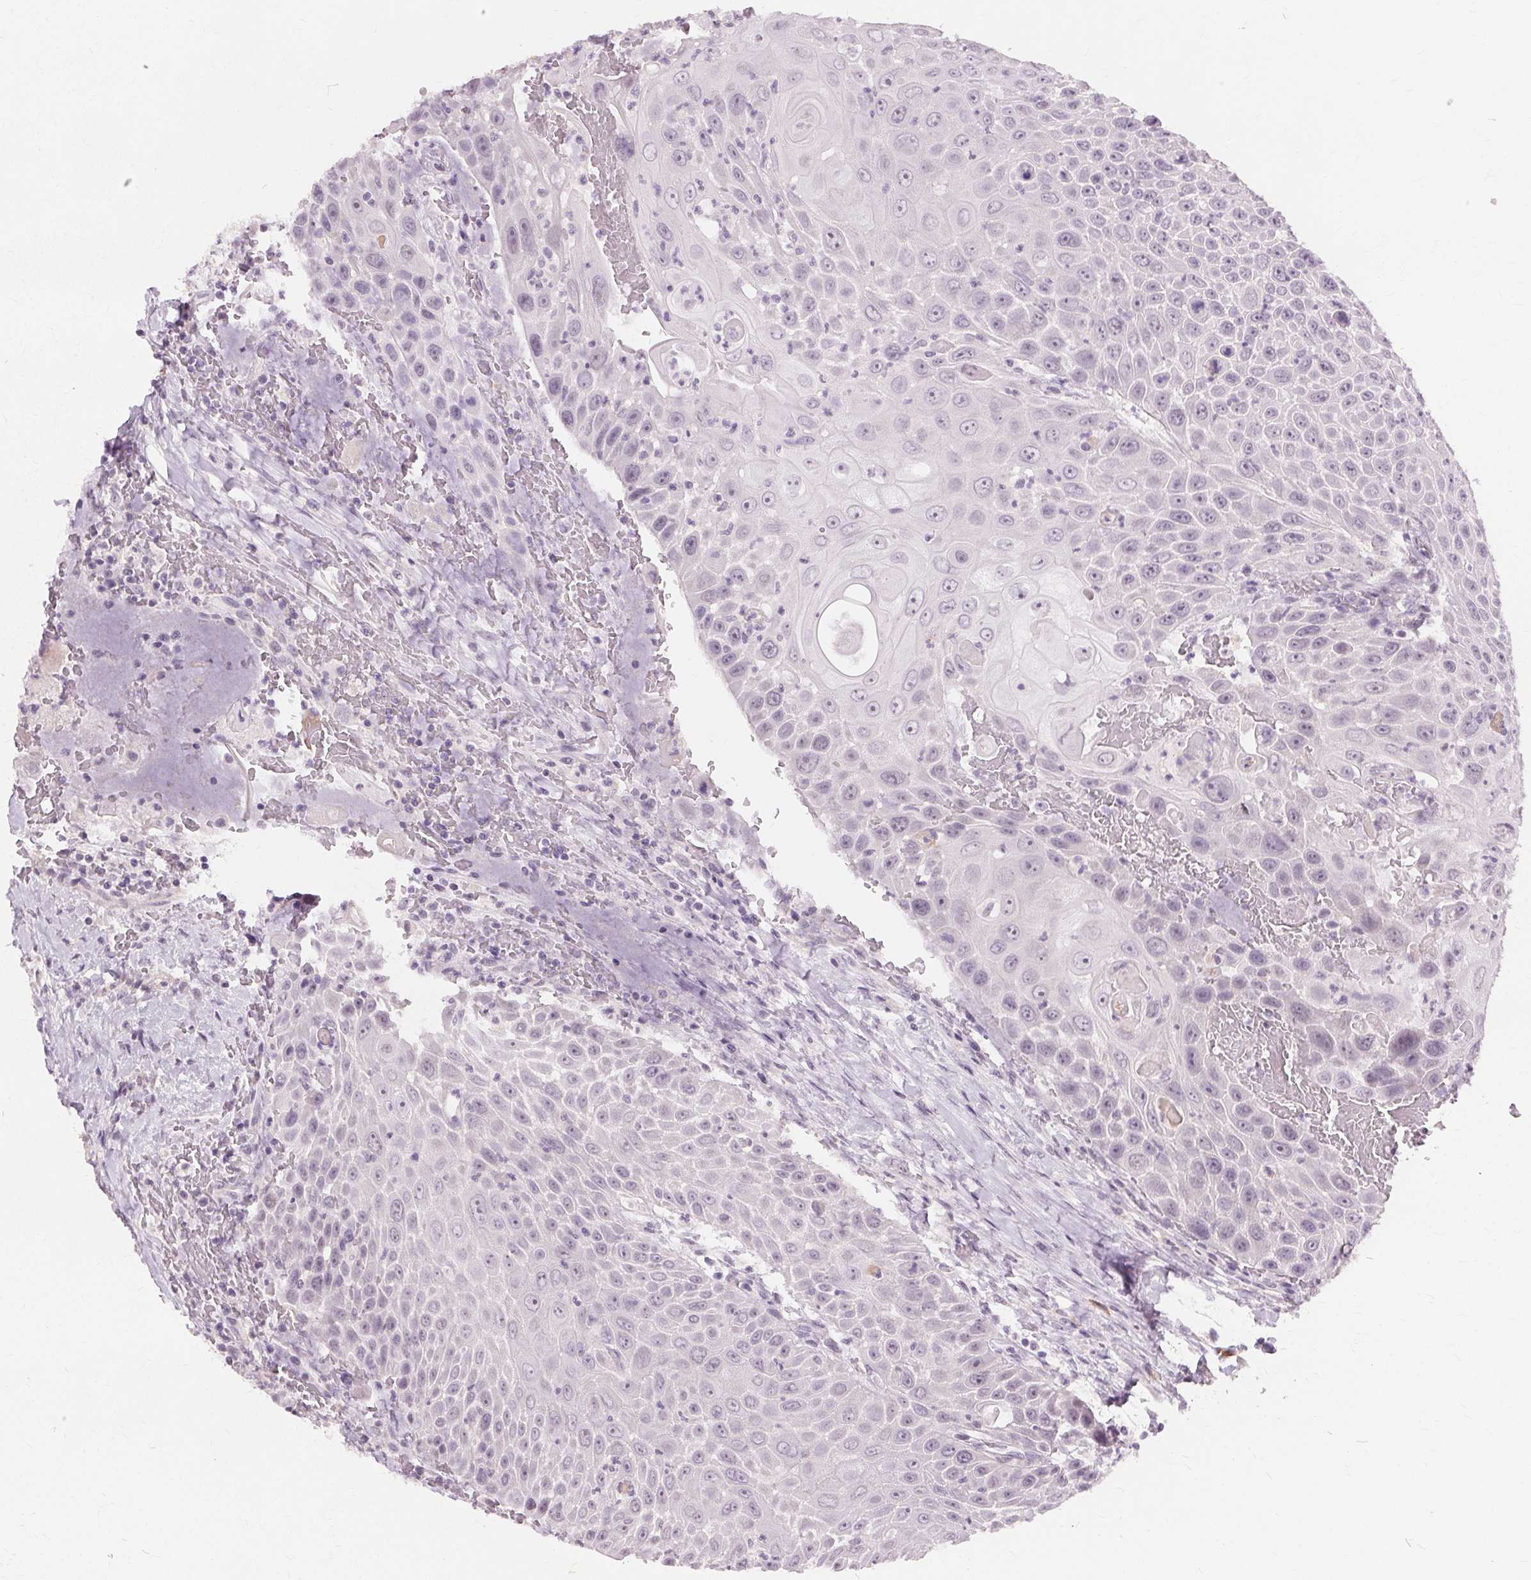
{"staining": {"intensity": "negative", "quantity": "none", "location": "none"}, "tissue": "head and neck cancer", "cell_type": "Tumor cells", "image_type": "cancer", "snomed": [{"axis": "morphology", "description": "Squamous cell carcinoma, NOS"}, {"axis": "topography", "description": "Head-Neck"}], "caption": "Head and neck cancer (squamous cell carcinoma) was stained to show a protein in brown. There is no significant expression in tumor cells.", "gene": "SIGLEC6", "patient": {"sex": "male", "age": 69}}